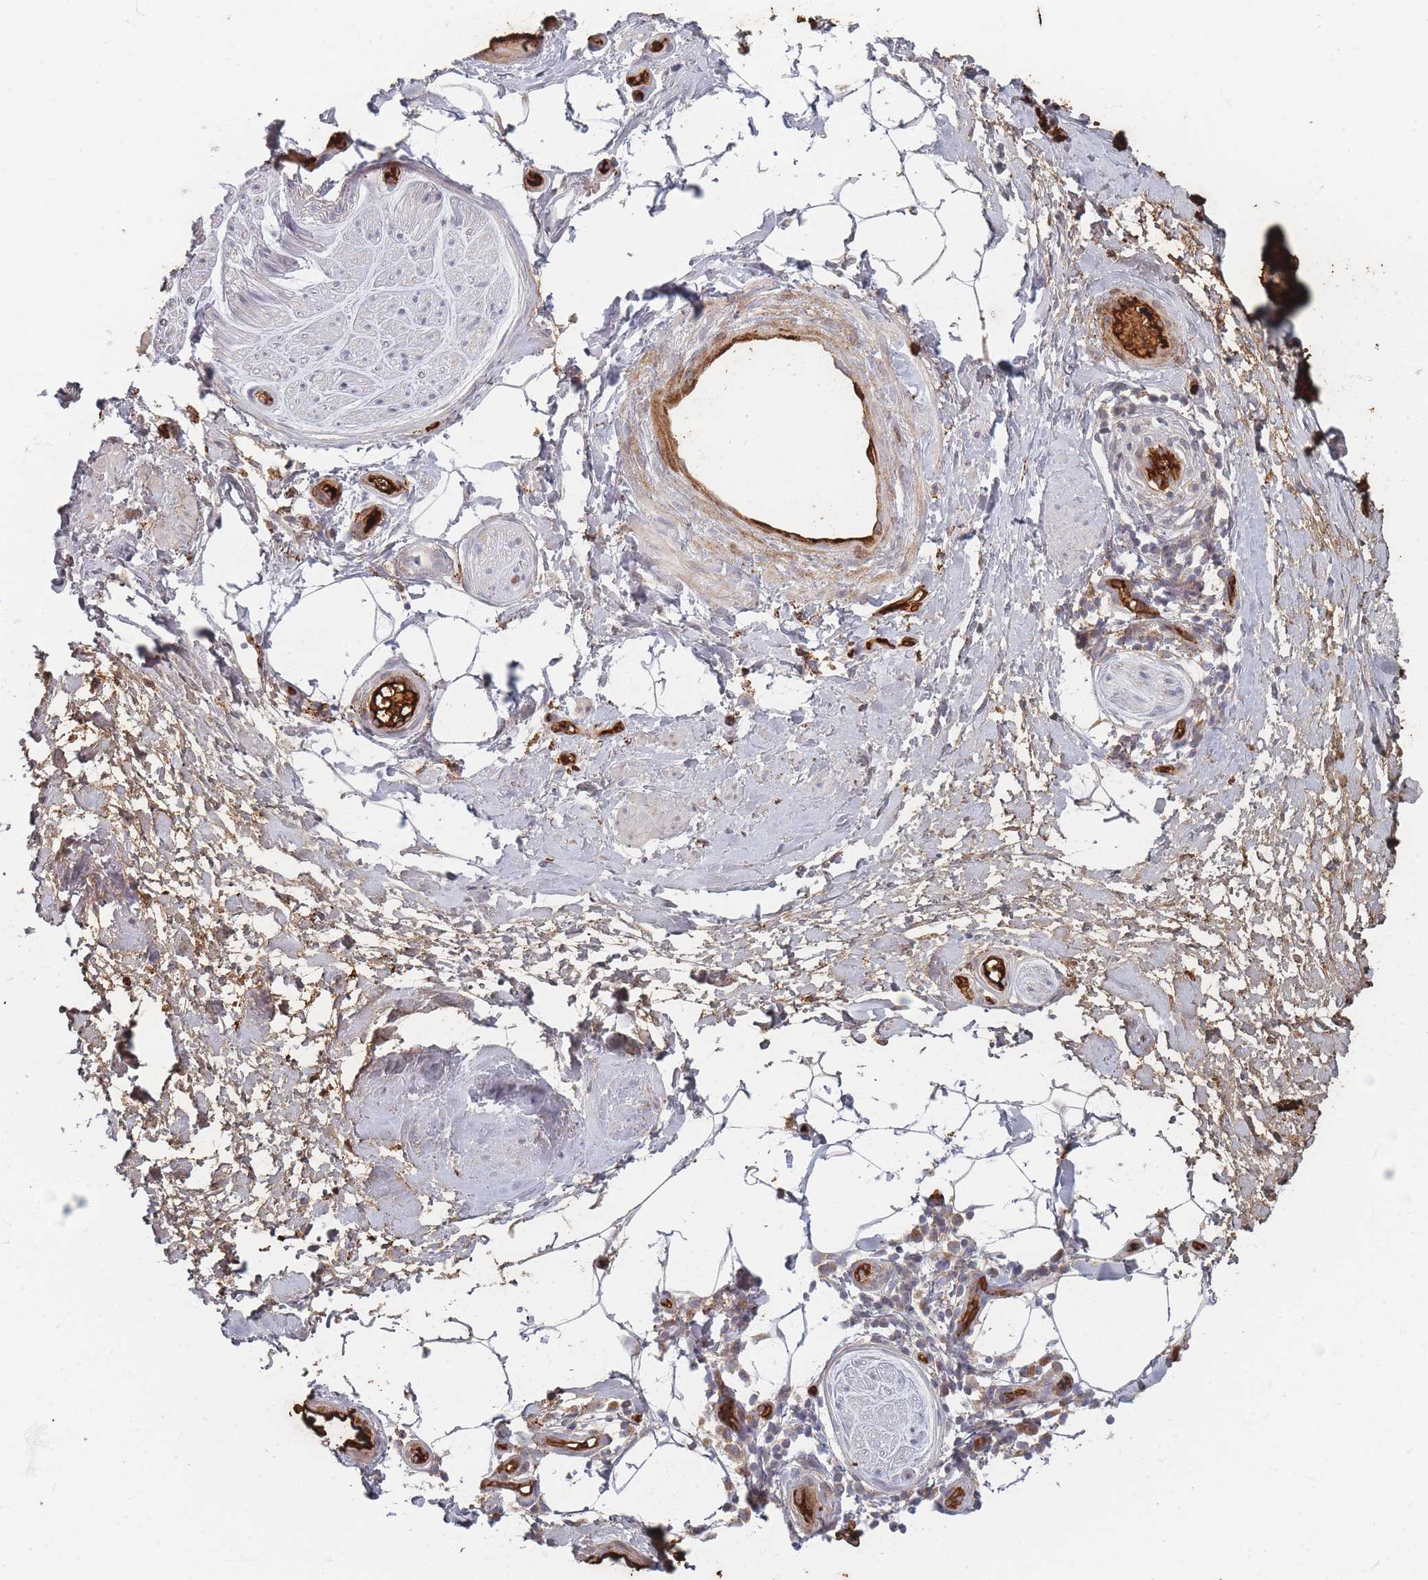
{"staining": {"intensity": "strong", "quantity": ">75%", "location": "cytoplasmic/membranous"}, "tissue": "adipose tissue", "cell_type": "Adipocytes", "image_type": "normal", "snomed": [{"axis": "morphology", "description": "Normal tissue, NOS"}, {"axis": "topography", "description": "Soft tissue"}, {"axis": "topography", "description": "Adipose tissue"}, {"axis": "topography", "description": "Vascular tissue"}, {"axis": "topography", "description": "Peripheral nerve tissue"}], "caption": "Human adipose tissue stained for a protein (brown) shows strong cytoplasmic/membranous positive positivity in approximately >75% of adipocytes.", "gene": "SLC2A6", "patient": {"sex": "male", "age": 74}}